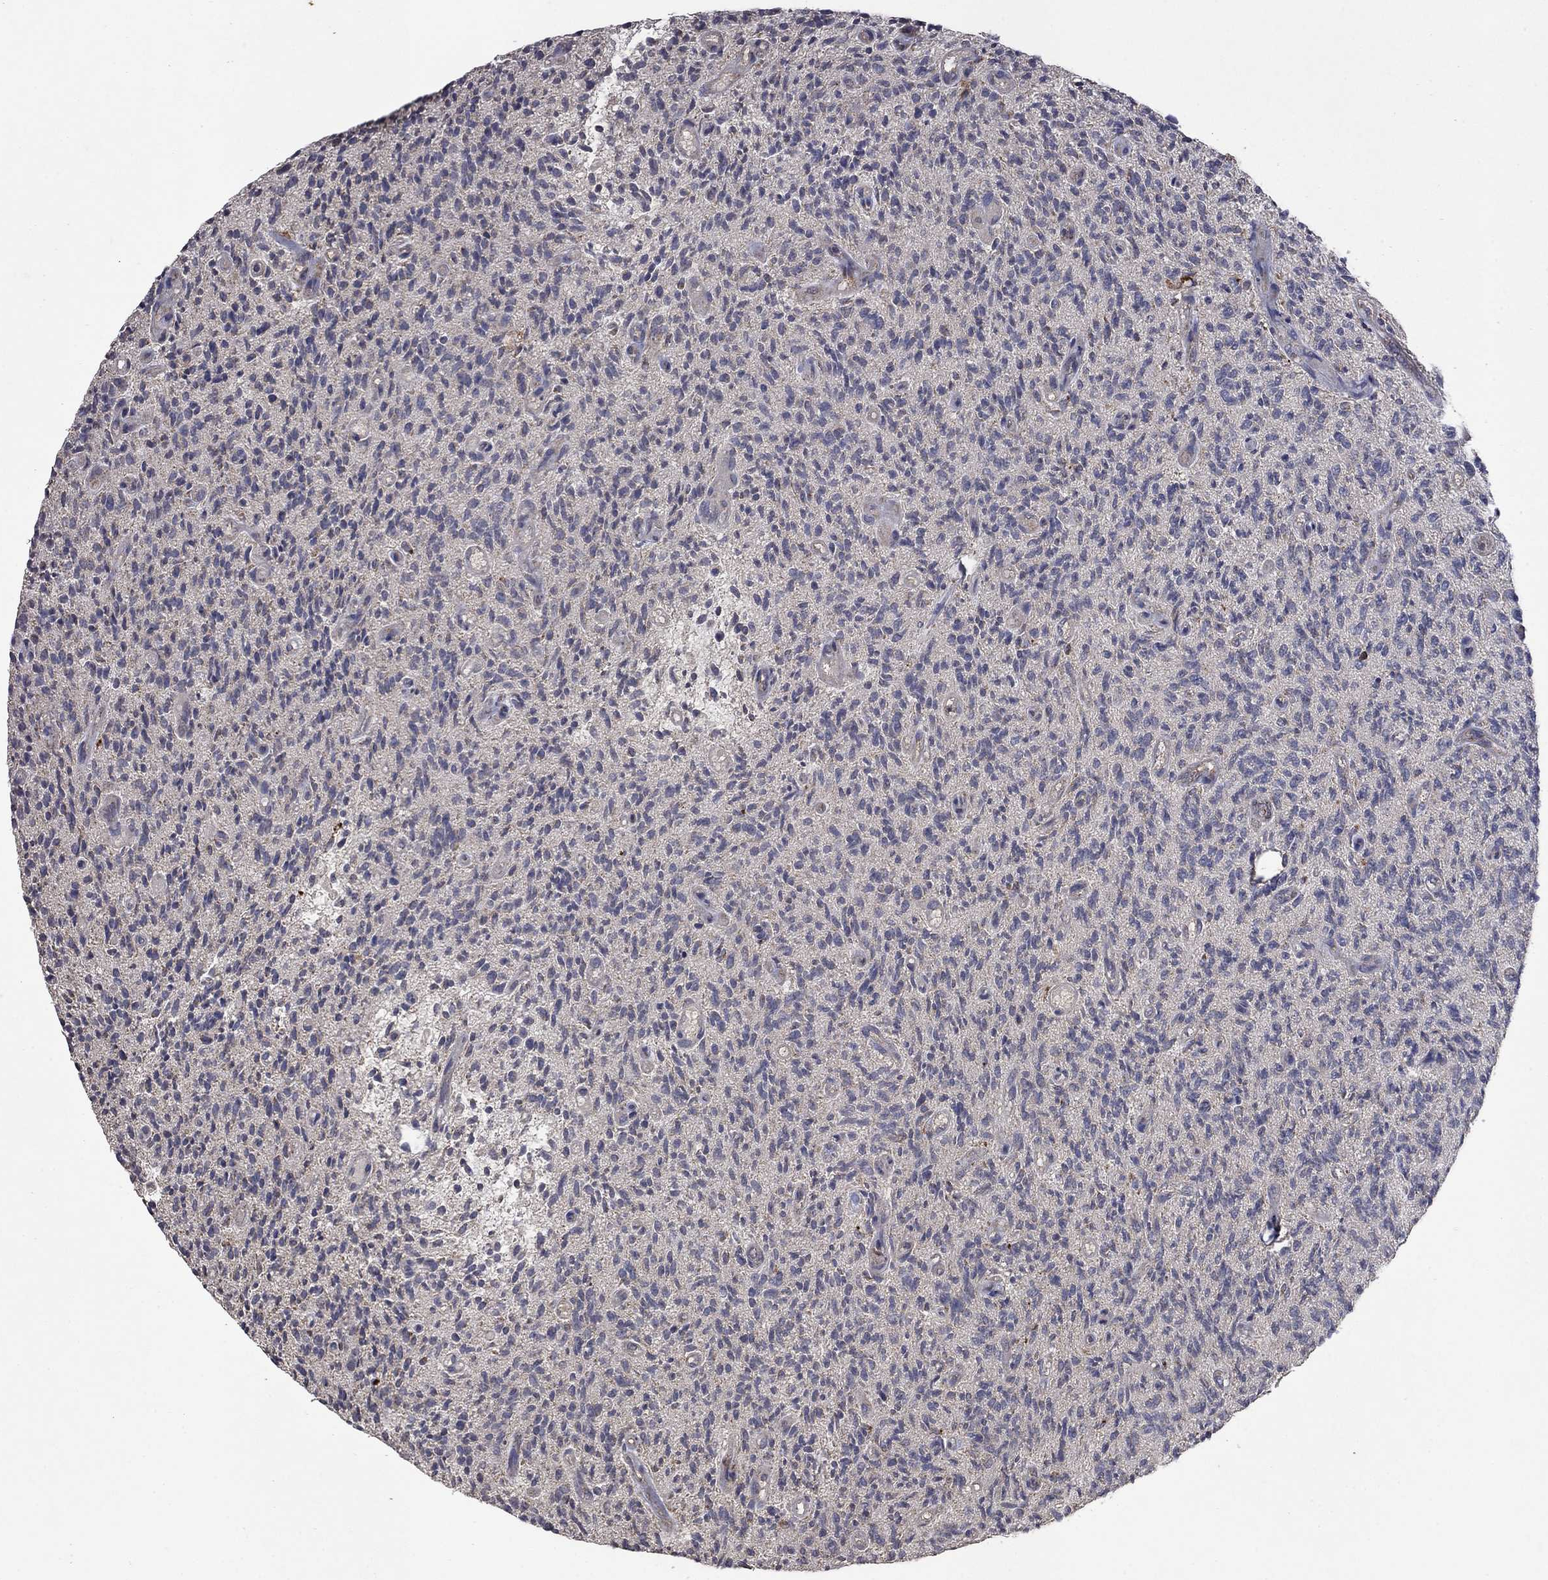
{"staining": {"intensity": "negative", "quantity": "none", "location": "none"}, "tissue": "glioma", "cell_type": "Tumor cells", "image_type": "cancer", "snomed": [{"axis": "morphology", "description": "Glioma, malignant, High grade"}, {"axis": "topography", "description": "Brain"}], "caption": "Immunohistochemistry micrograph of human glioma stained for a protein (brown), which displays no expression in tumor cells. (DAB (3,3'-diaminobenzidine) immunohistochemistry visualized using brightfield microscopy, high magnification).", "gene": "DPH1", "patient": {"sex": "male", "age": 64}}